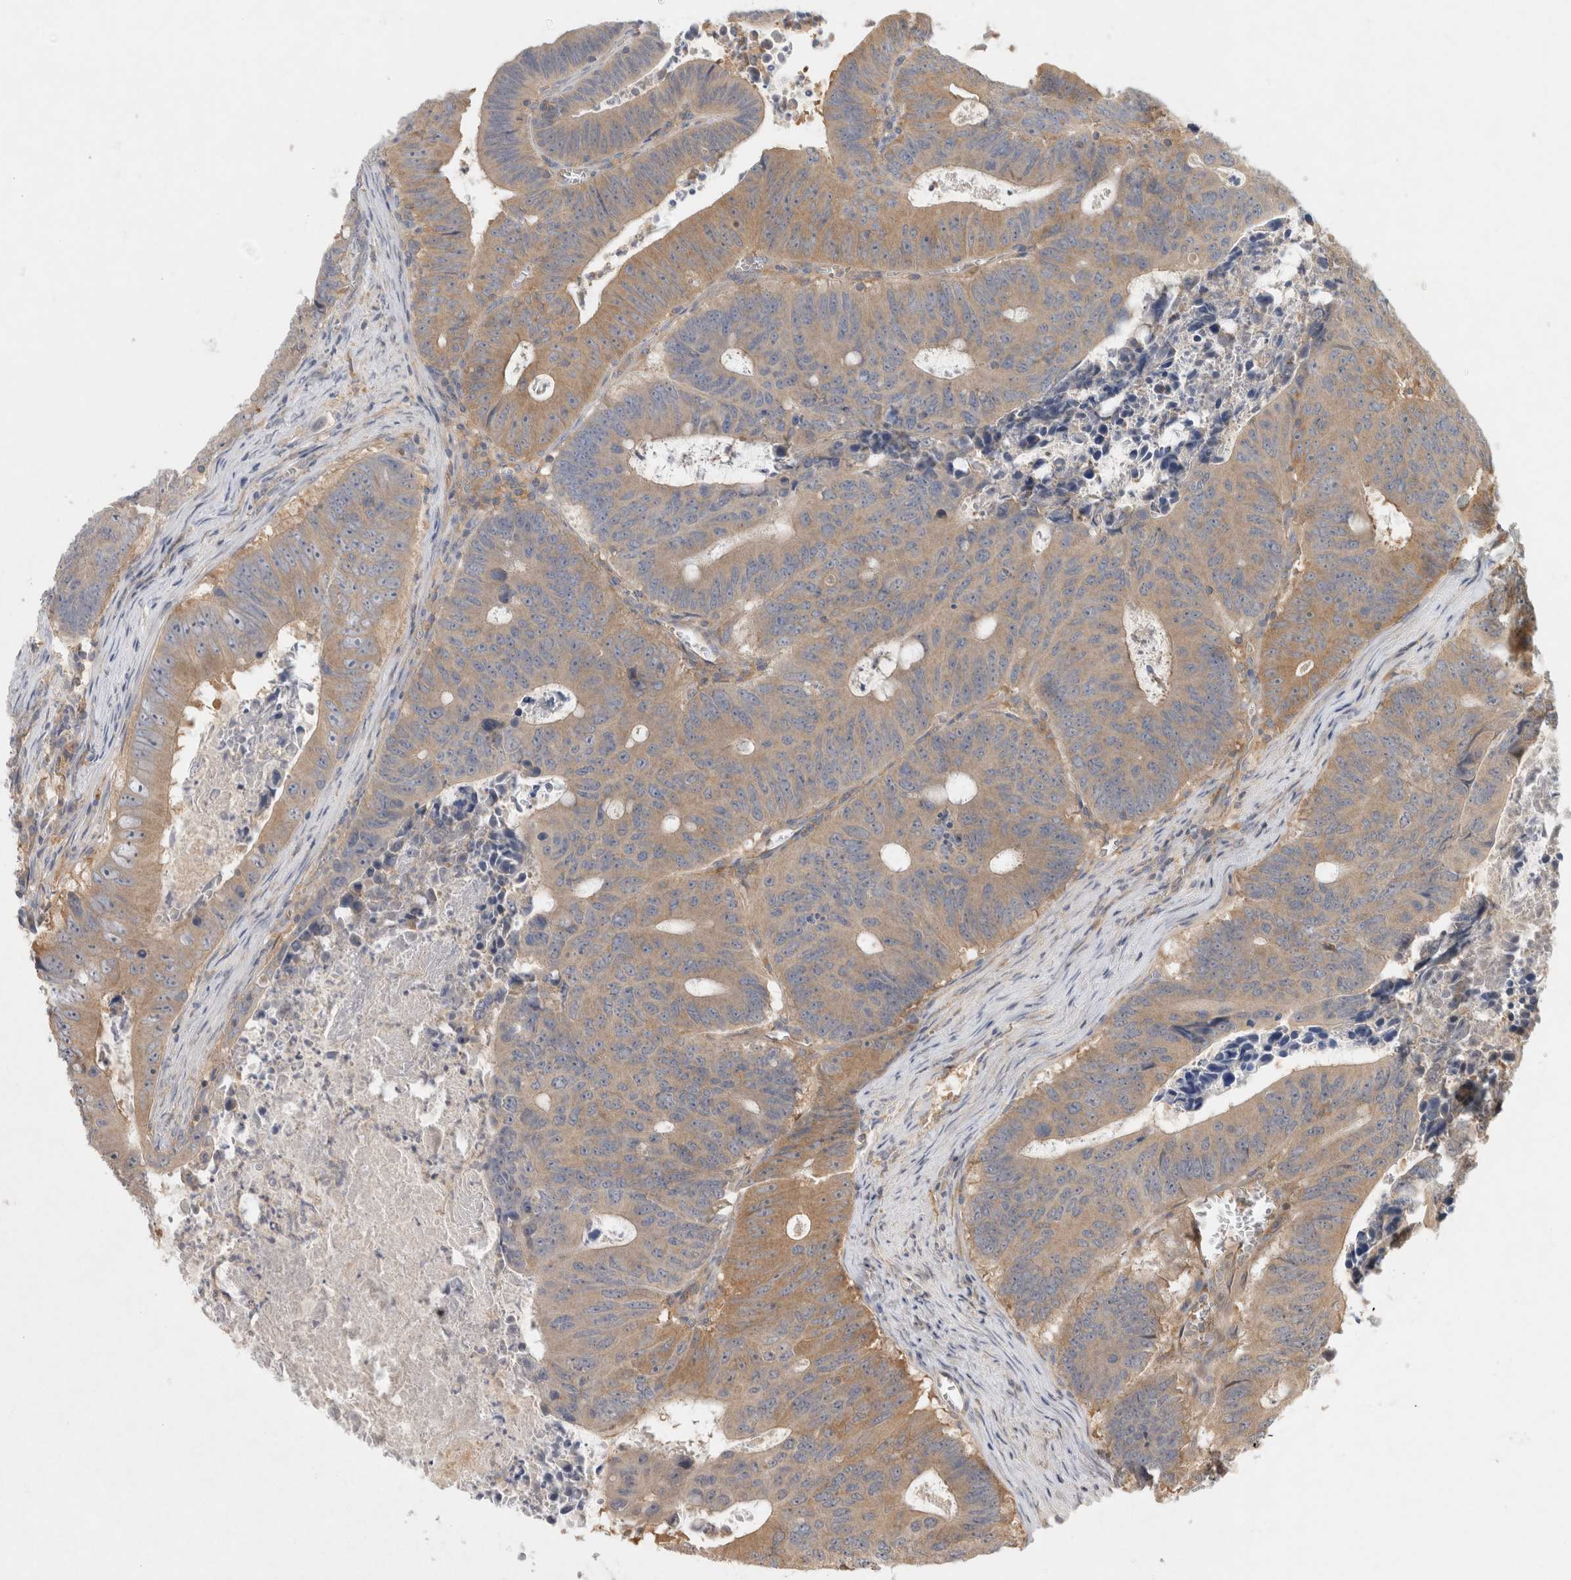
{"staining": {"intensity": "moderate", "quantity": ">75%", "location": "cytoplasmic/membranous"}, "tissue": "colorectal cancer", "cell_type": "Tumor cells", "image_type": "cancer", "snomed": [{"axis": "morphology", "description": "Adenocarcinoma, NOS"}, {"axis": "topography", "description": "Colon"}], "caption": "A histopathology image of human adenocarcinoma (colorectal) stained for a protein demonstrates moderate cytoplasmic/membranous brown staining in tumor cells.", "gene": "HTT", "patient": {"sex": "male", "age": 87}}